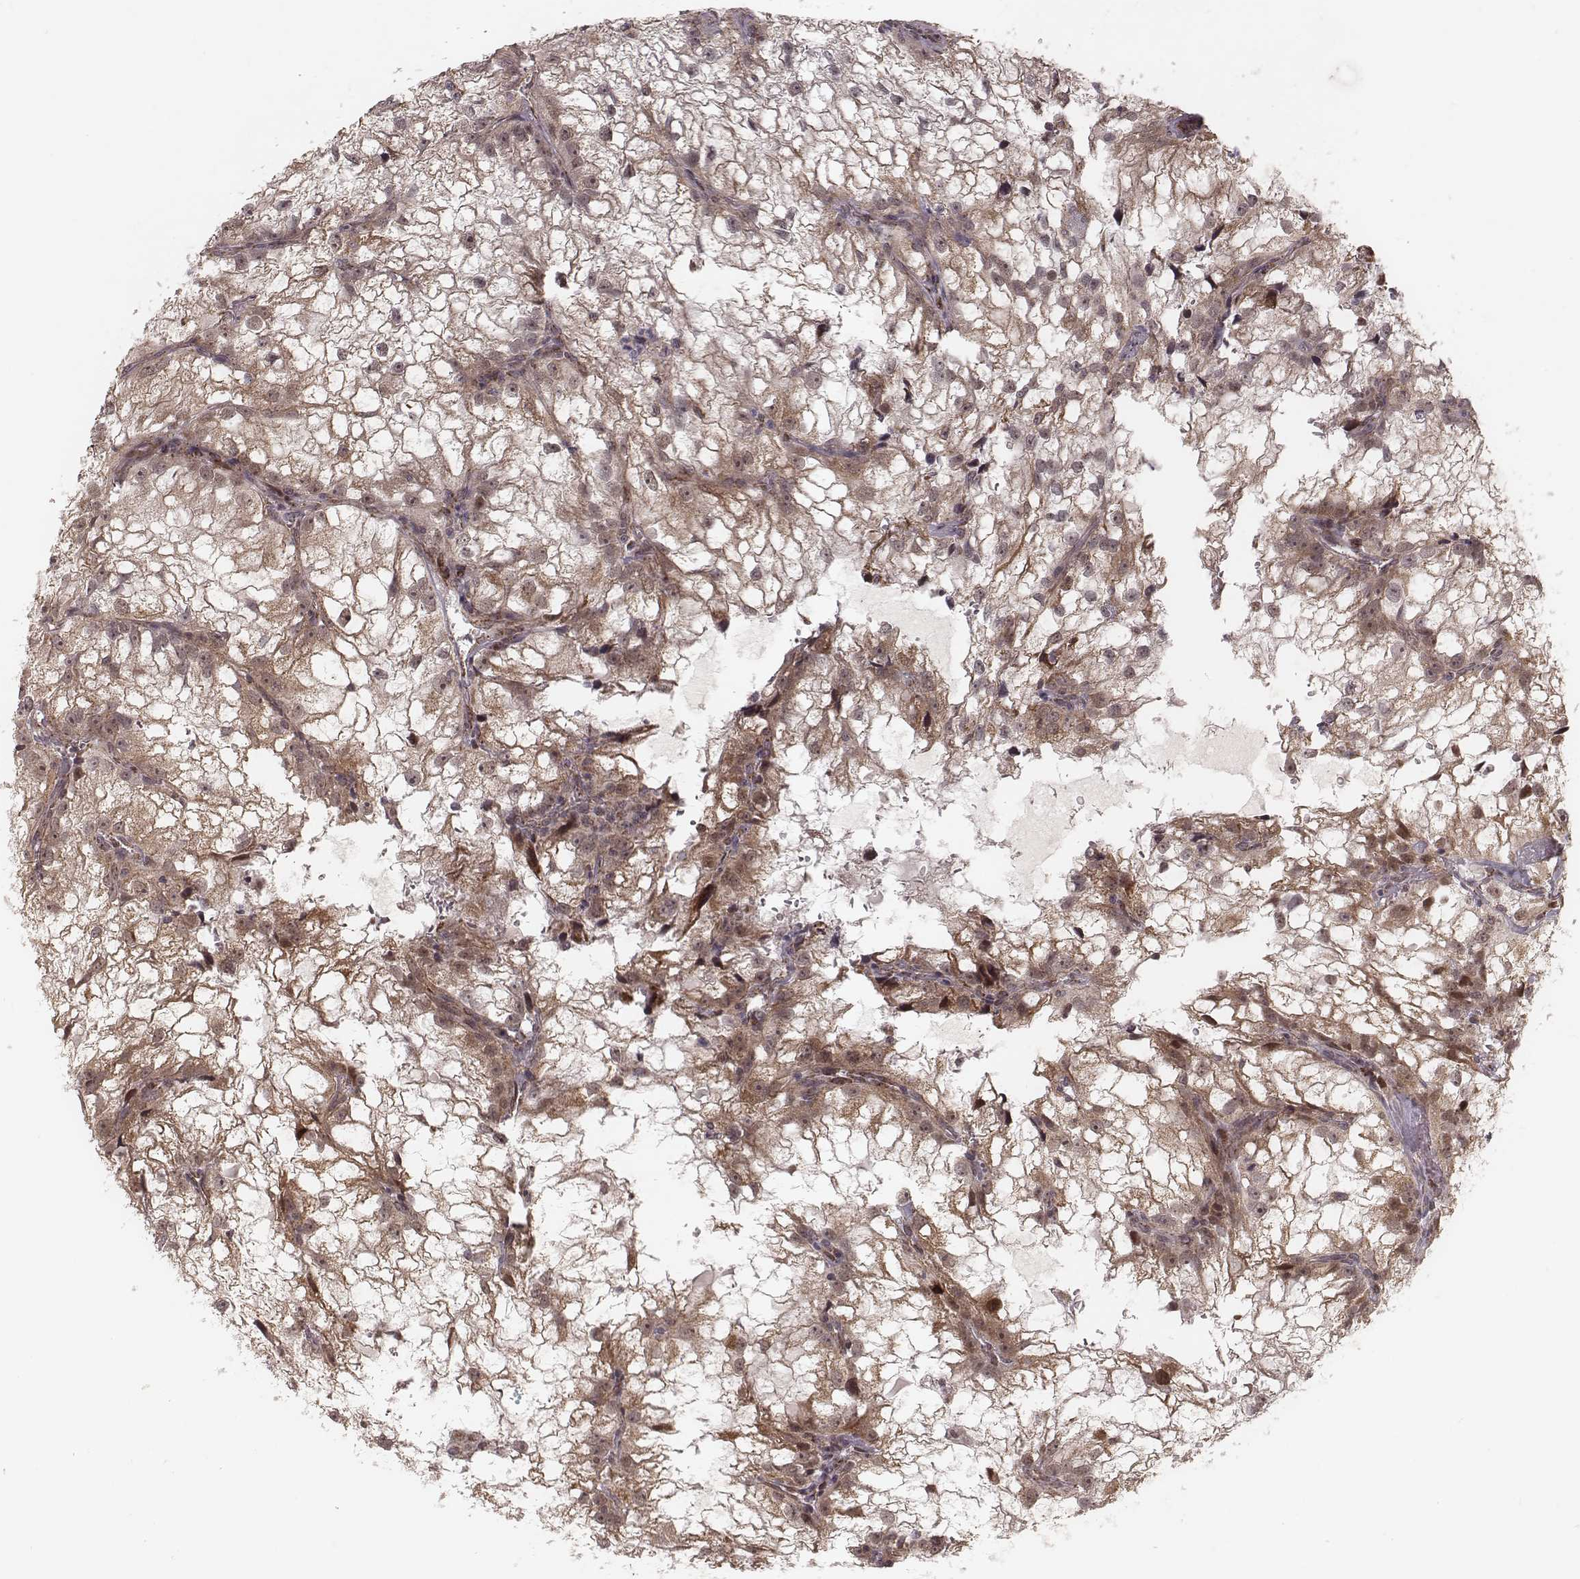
{"staining": {"intensity": "weak", "quantity": ">75%", "location": "cytoplasmic/membranous"}, "tissue": "renal cancer", "cell_type": "Tumor cells", "image_type": "cancer", "snomed": [{"axis": "morphology", "description": "Adenocarcinoma, NOS"}, {"axis": "topography", "description": "Kidney"}], "caption": "Immunohistochemistry histopathology image of human renal adenocarcinoma stained for a protein (brown), which reveals low levels of weak cytoplasmic/membranous staining in about >75% of tumor cells.", "gene": "NDUFA7", "patient": {"sex": "male", "age": 59}}